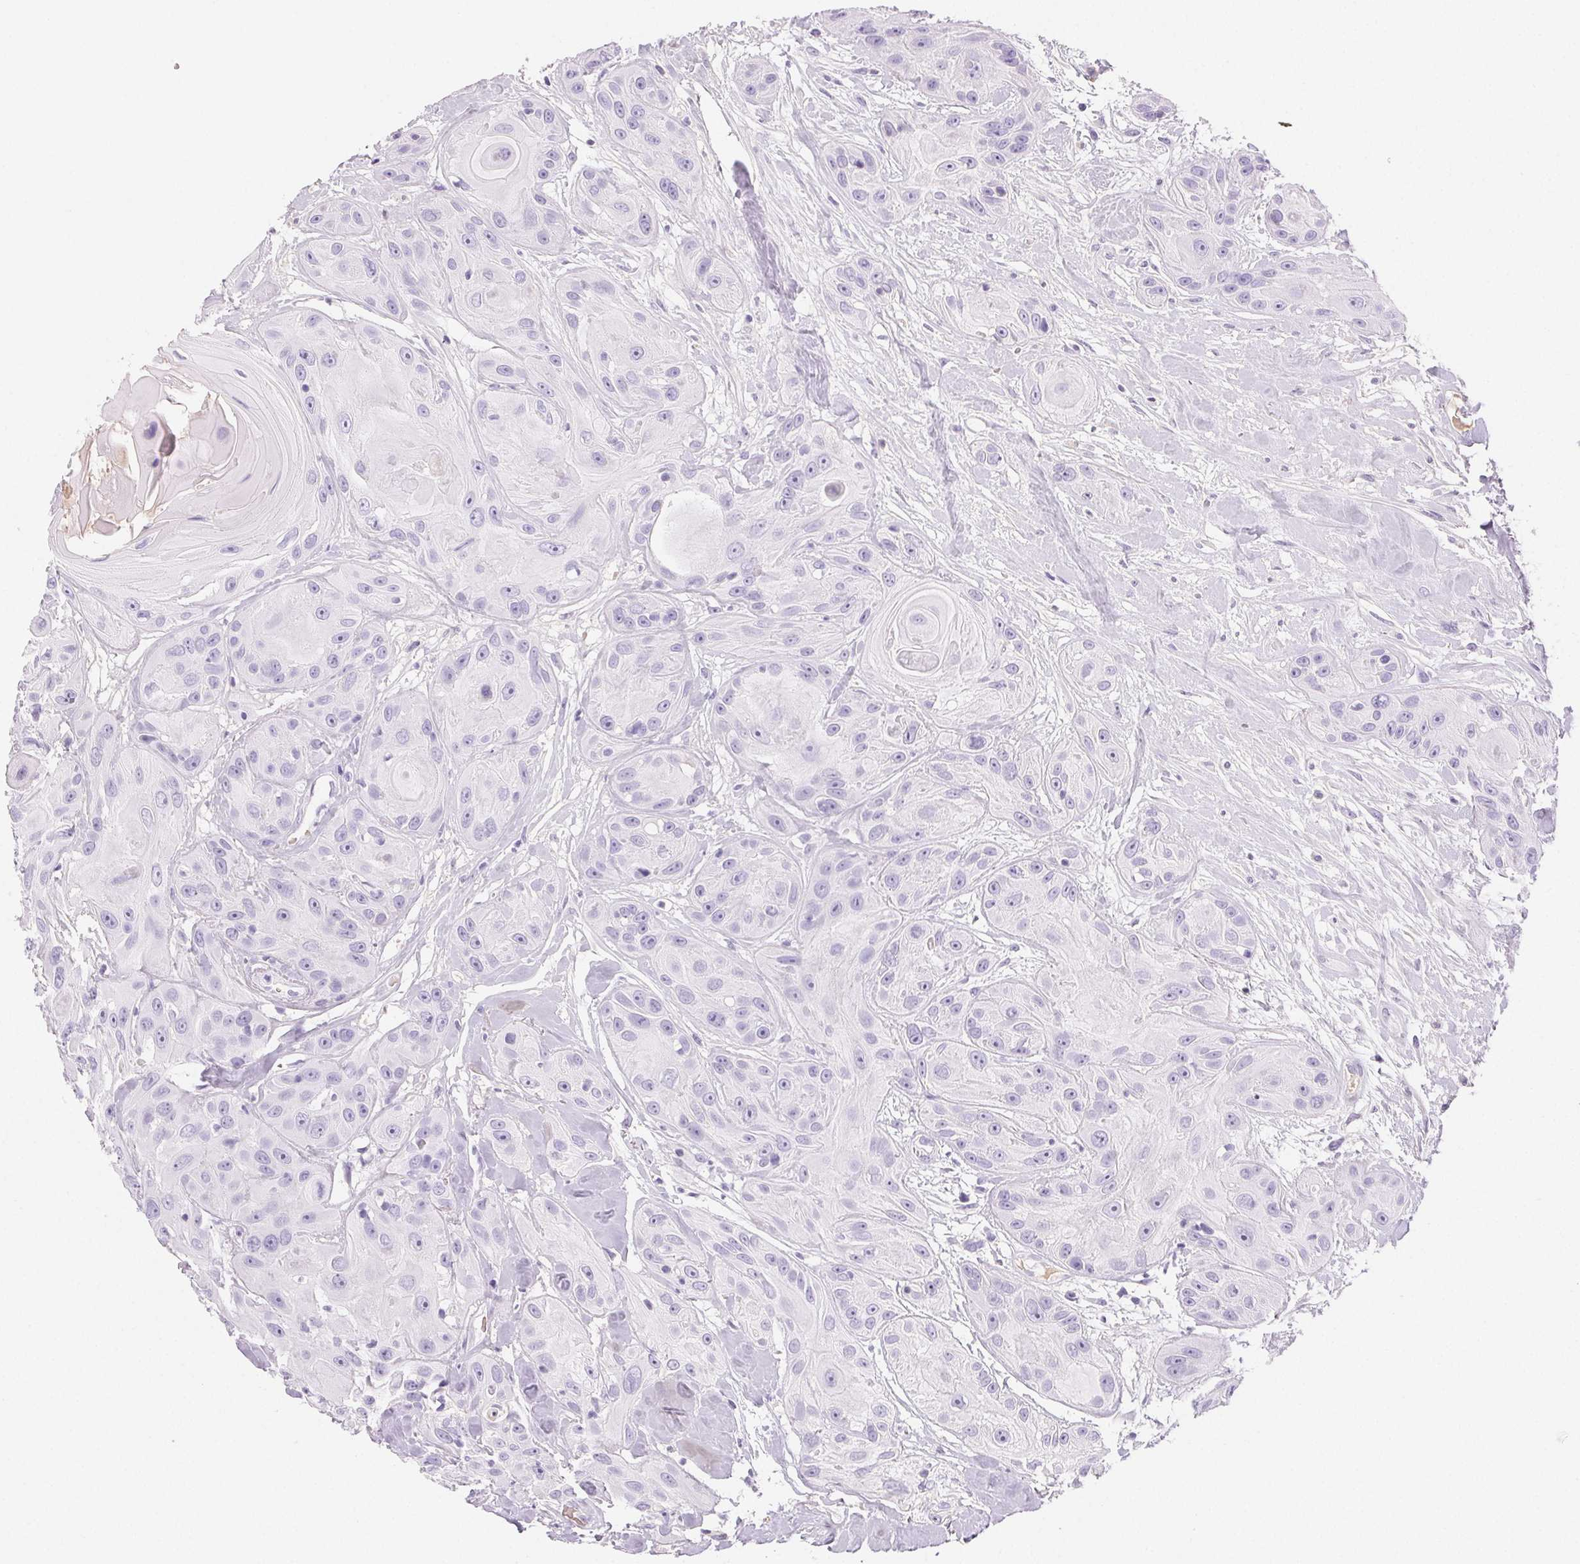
{"staining": {"intensity": "negative", "quantity": "none", "location": "none"}, "tissue": "head and neck cancer", "cell_type": "Tumor cells", "image_type": "cancer", "snomed": [{"axis": "morphology", "description": "Squamous cell carcinoma, NOS"}, {"axis": "topography", "description": "Oral tissue"}, {"axis": "topography", "description": "Head-Neck"}], "caption": "This is a micrograph of immunohistochemistry staining of squamous cell carcinoma (head and neck), which shows no staining in tumor cells.", "gene": "PADI4", "patient": {"sex": "male", "age": 77}}